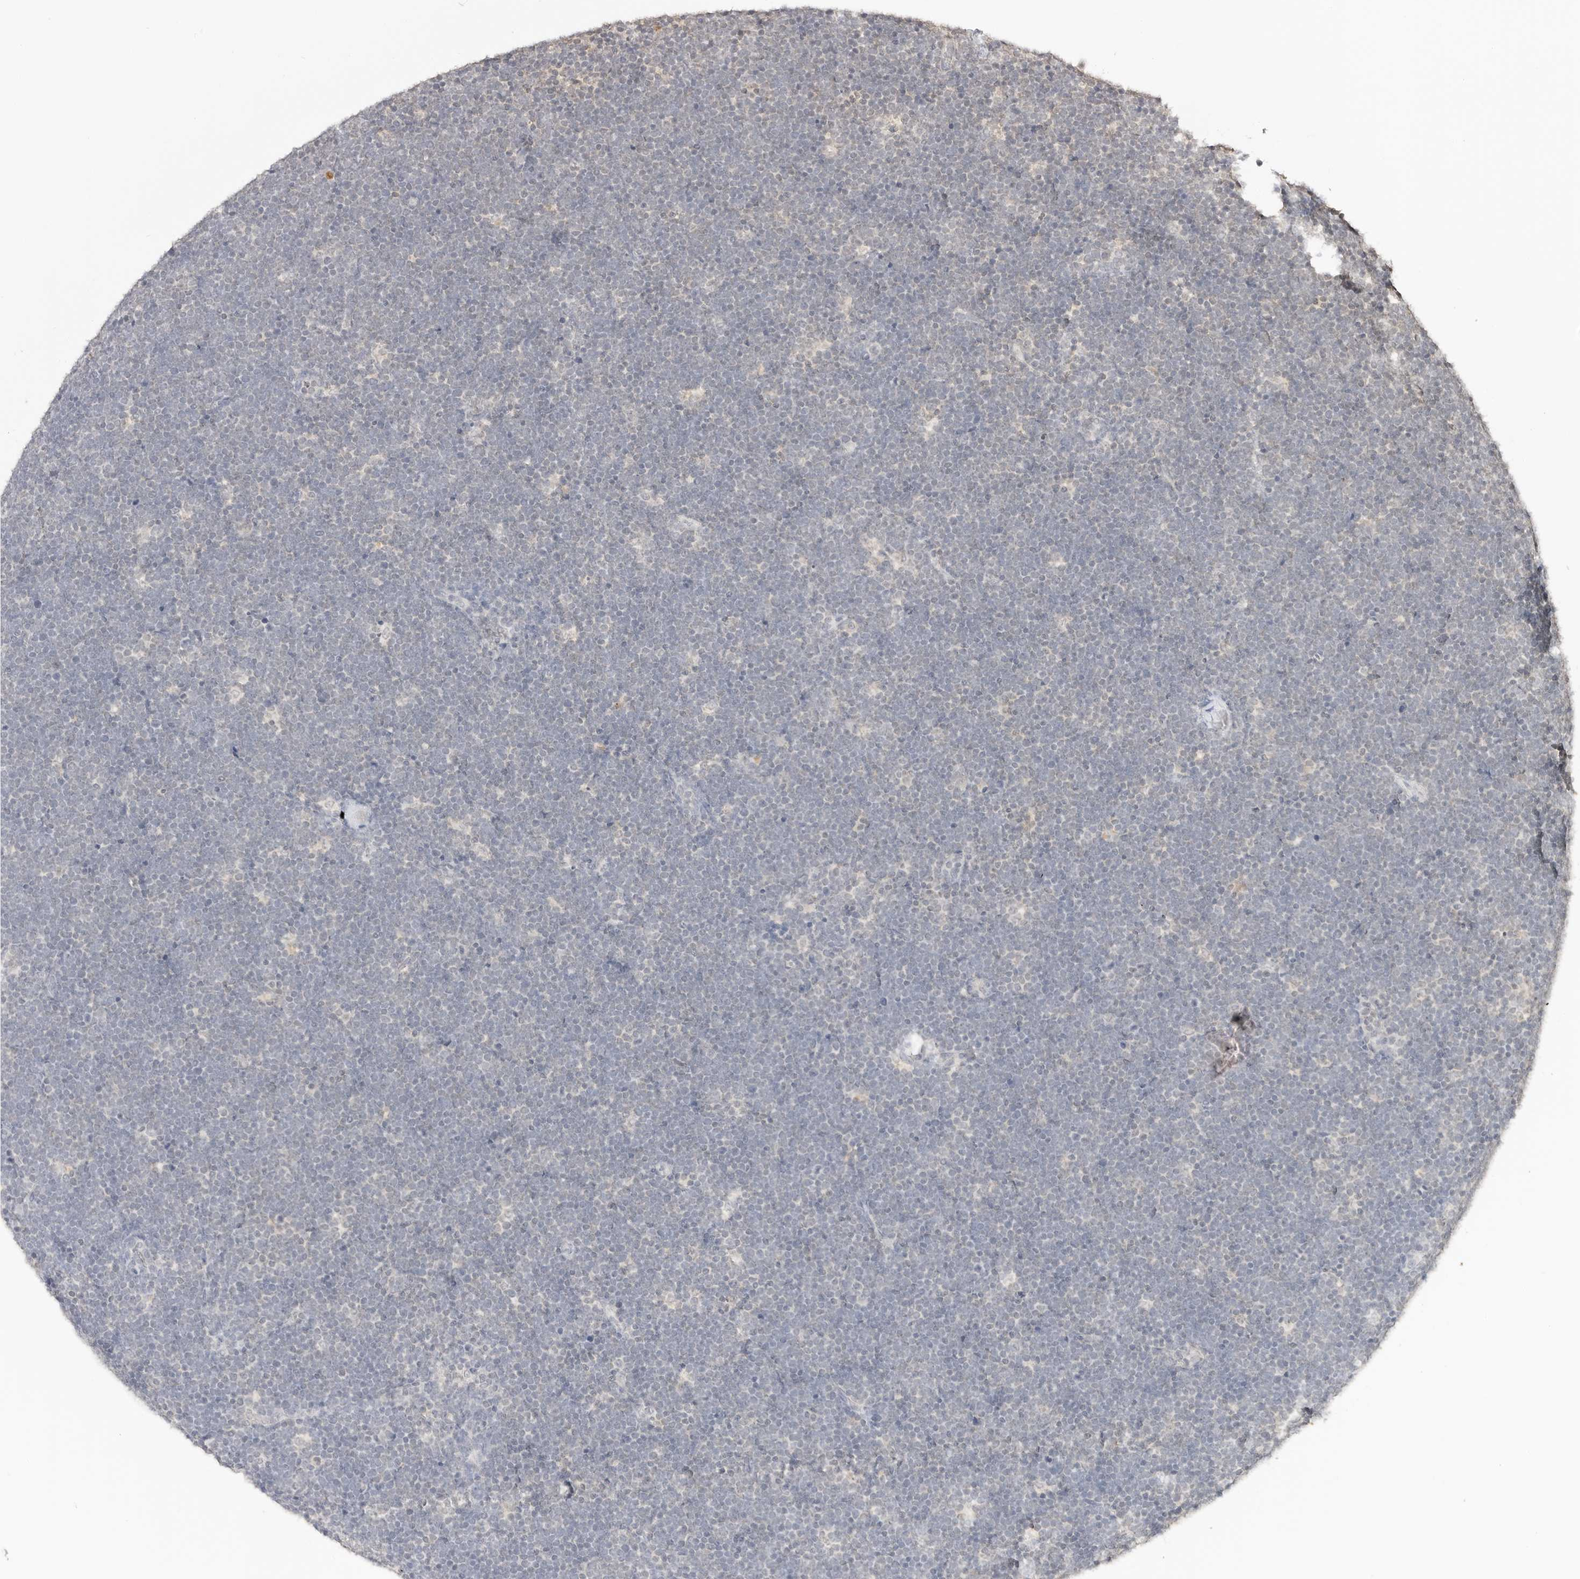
{"staining": {"intensity": "negative", "quantity": "none", "location": "none"}, "tissue": "lymphoma", "cell_type": "Tumor cells", "image_type": "cancer", "snomed": [{"axis": "morphology", "description": "Malignant lymphoma, non-Hodgkin's type, High grade"}, {"axis": "topography", "description": "Lymph node"}], "caption": "Protein analysis of malignant lymphoma, non-Hodgkin's type (high-grade) shows no significant staining in tumor cells.", "gene": "EPHA1", "patient": {"sex": "male", "age": 13}}